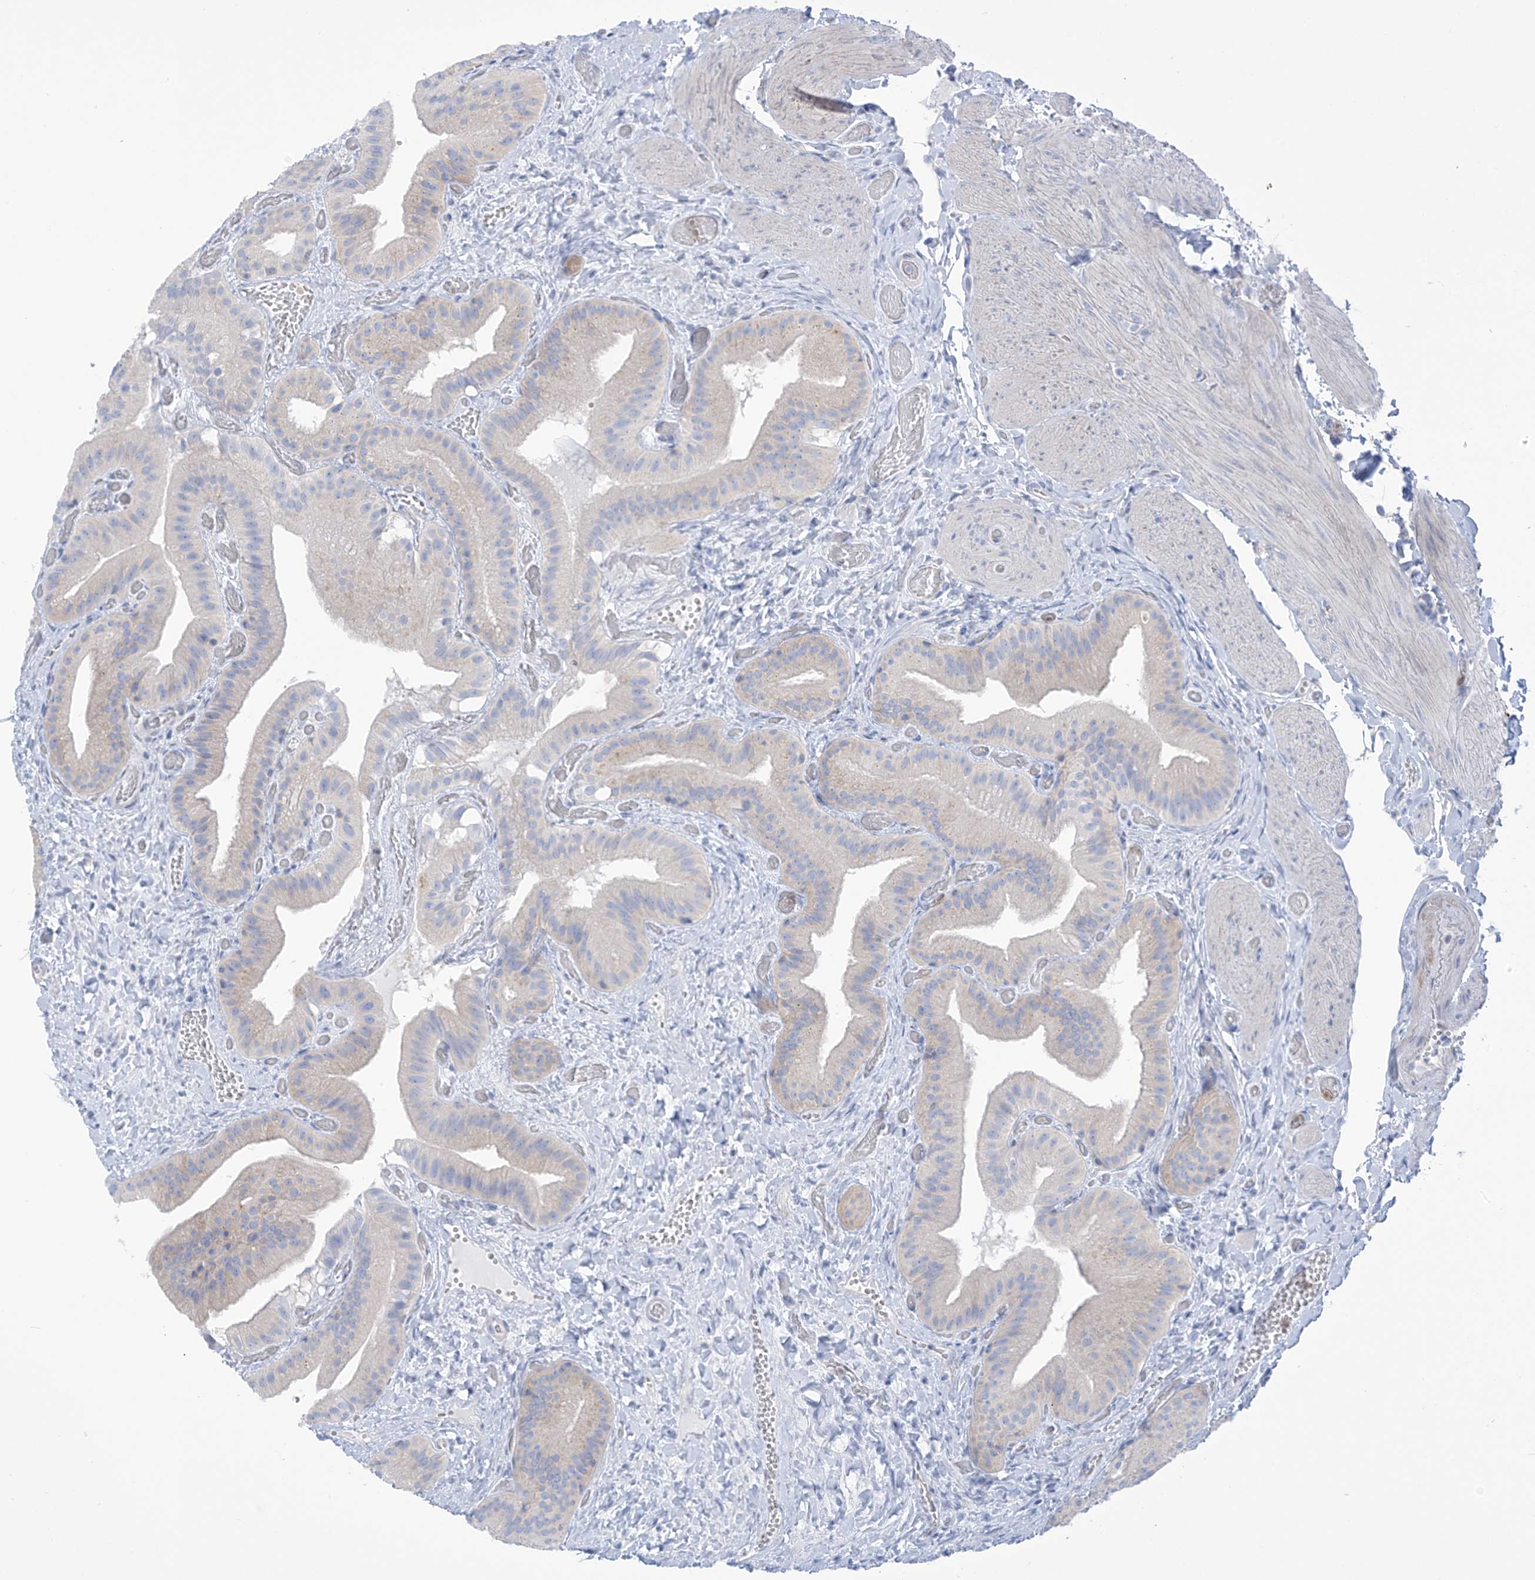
{"staining": {"intensity": "negative", "quantity": "none", "location": "none"}, "tissue": "gallbladder", "cell_type": "Glandular cells", "image_type": "normal", "snomed": [{"axis": "morphology", "description": "Normal tissue, NOS"}, {"axis": "topography", "description": "Gallbladder"}], "caption": "An IHC photomicrograph of benign gallbladder is shown. There is no staining in glandular cells of gallbladder. (Brightfield microscopy of DAB IHC at high magnification).", "gene": "FABP2", "patient": {"sex": "female", "age": 64}}